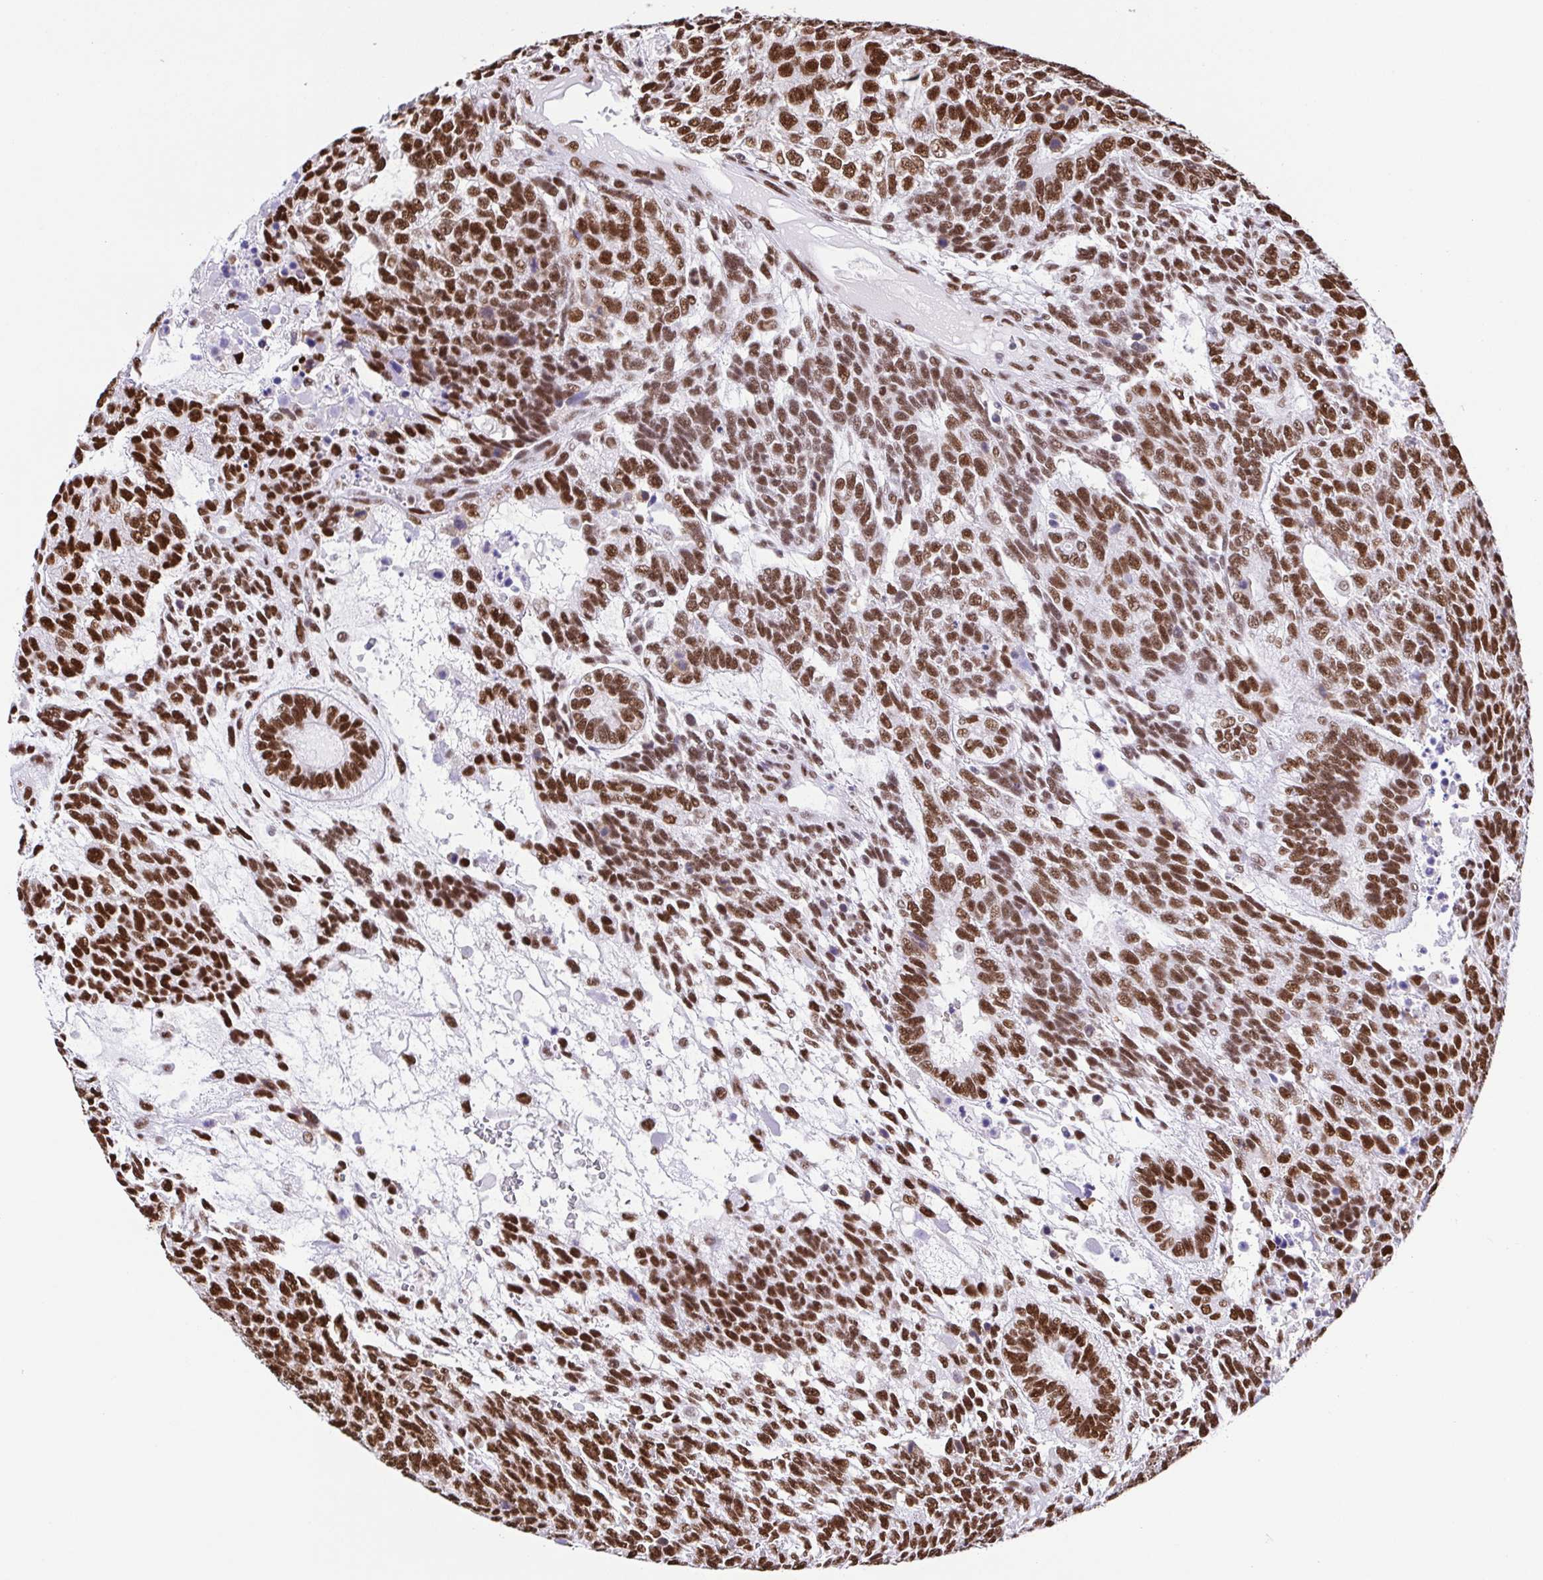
{"staining": {"intensity": "strong", "quantity": ">75%", "location": "nuclear"}, "tissue": "testis cancer", "cell_type": "Tumor cells", "image_type": "cancer", "snomed": [{"axis": "morphology", "description": "Carcinoma, Embryonal, NOS"}, {"axis": "topography", "description": "Testis"}], "caption": "Immunohistochemistry of testis cancer (embryonal carcinoma) shows high levels of strong nuclear expression in approximately >75% of tumor cells.", "gene": "TRIM28", "patient": {"sex": "male", "age": 23}}